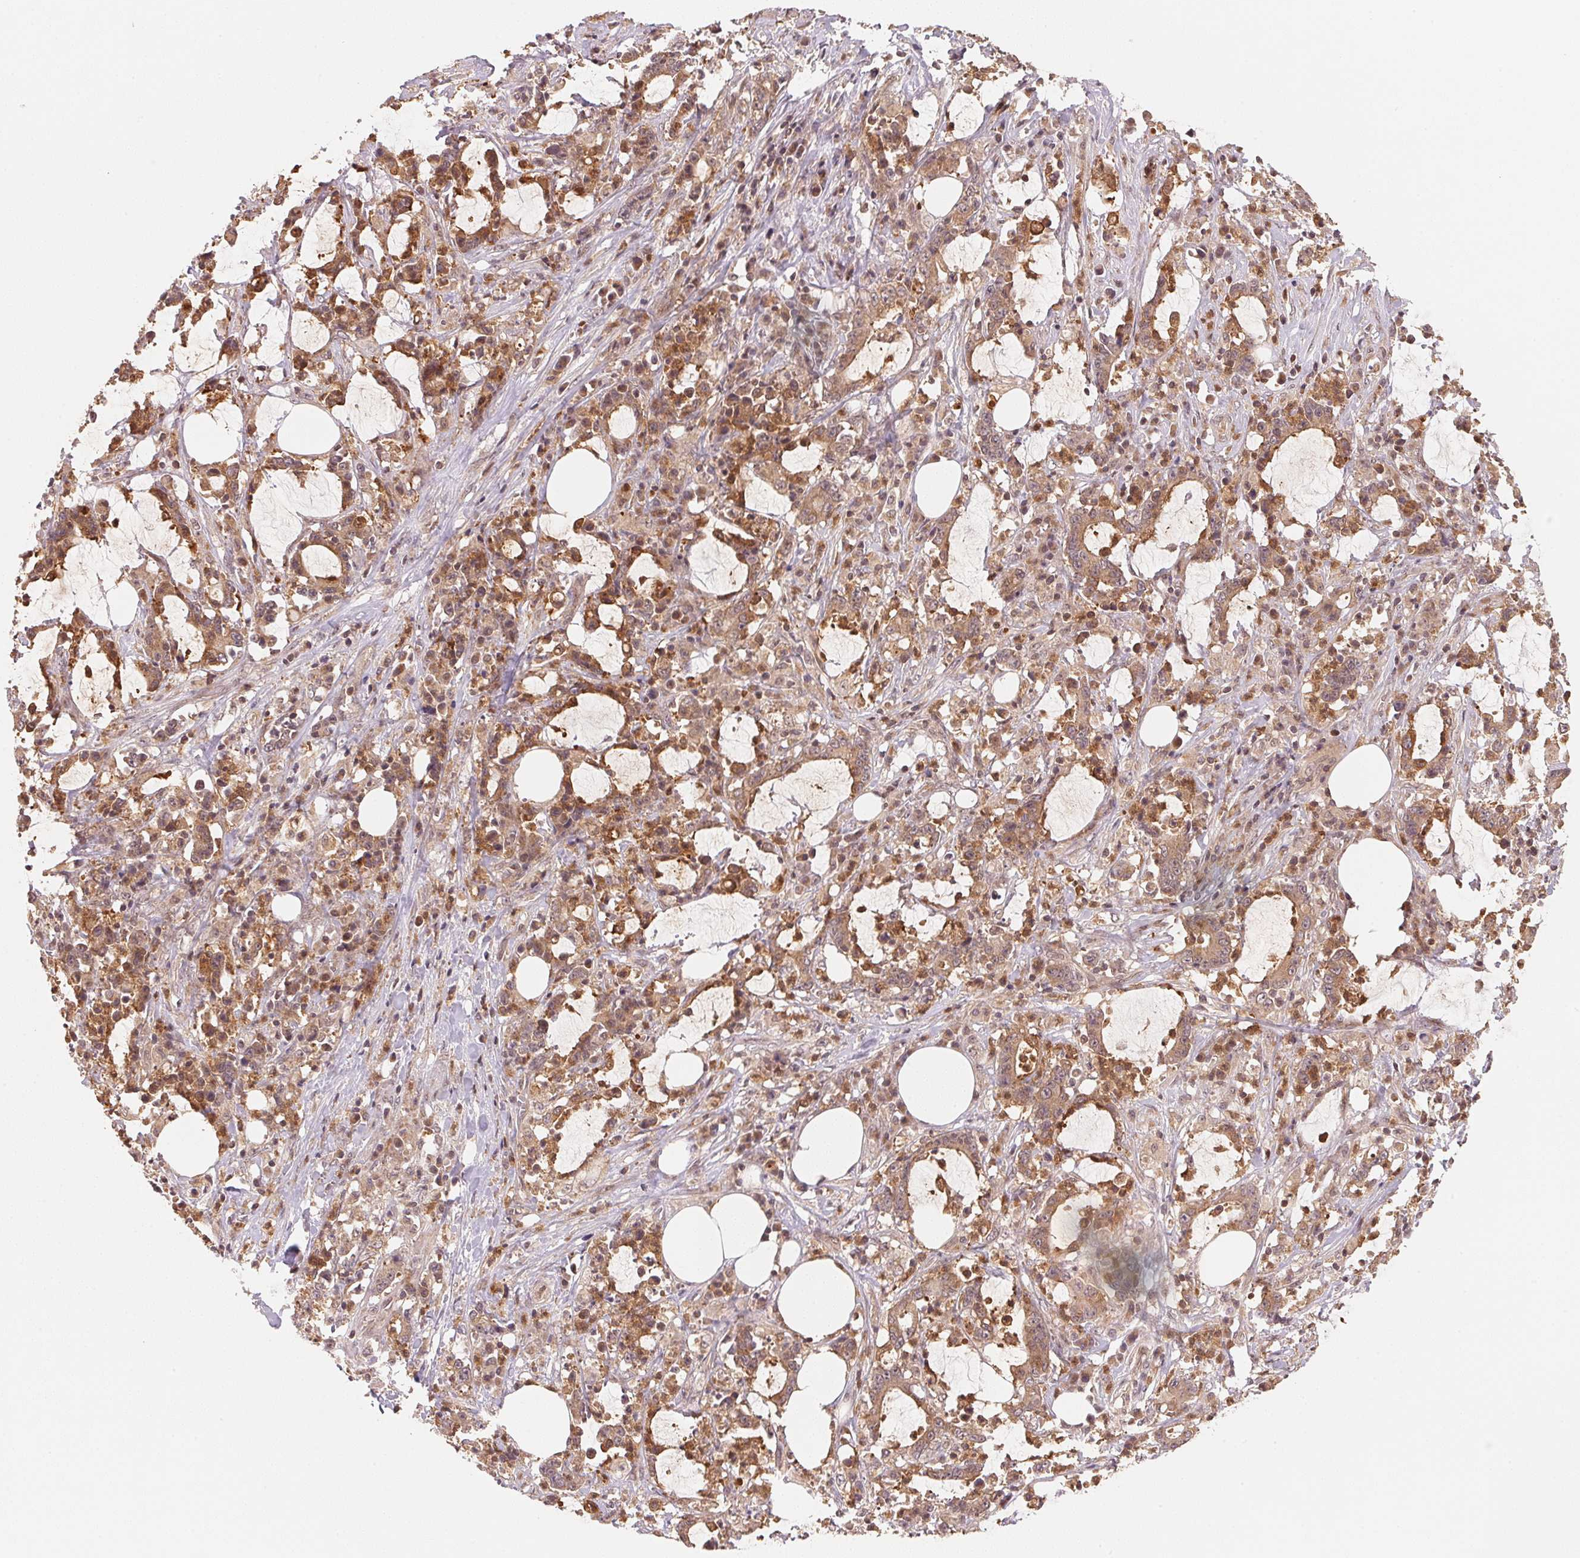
{"staining": {"intensity": "moderate", "quantity": ">75%", "location": "cytoplasmic/membranous,nuclear"}, "tissue": "stomach cancer", "cell_type": "Tumor cells", "image_type": "cancer", "snomed": [{"axis": "morphology", "description": "Adenocarcinoma, NOS"}, {"axis": "topography", "description": "Stomach, upper"}], "caption": "High-magnification brightfield microscopy of stomach cancer stained with DAB (3,3'-diaminobenzidine) (brown) and counterstained with hematoxylin (blue). tumor cells exhibit moderate cytoplasmic/membranous and nuclear positivity is appreciated in about>75% of cells.", "gene": "CCDC102B", "patient": {"sex": "male", "age": 68}}